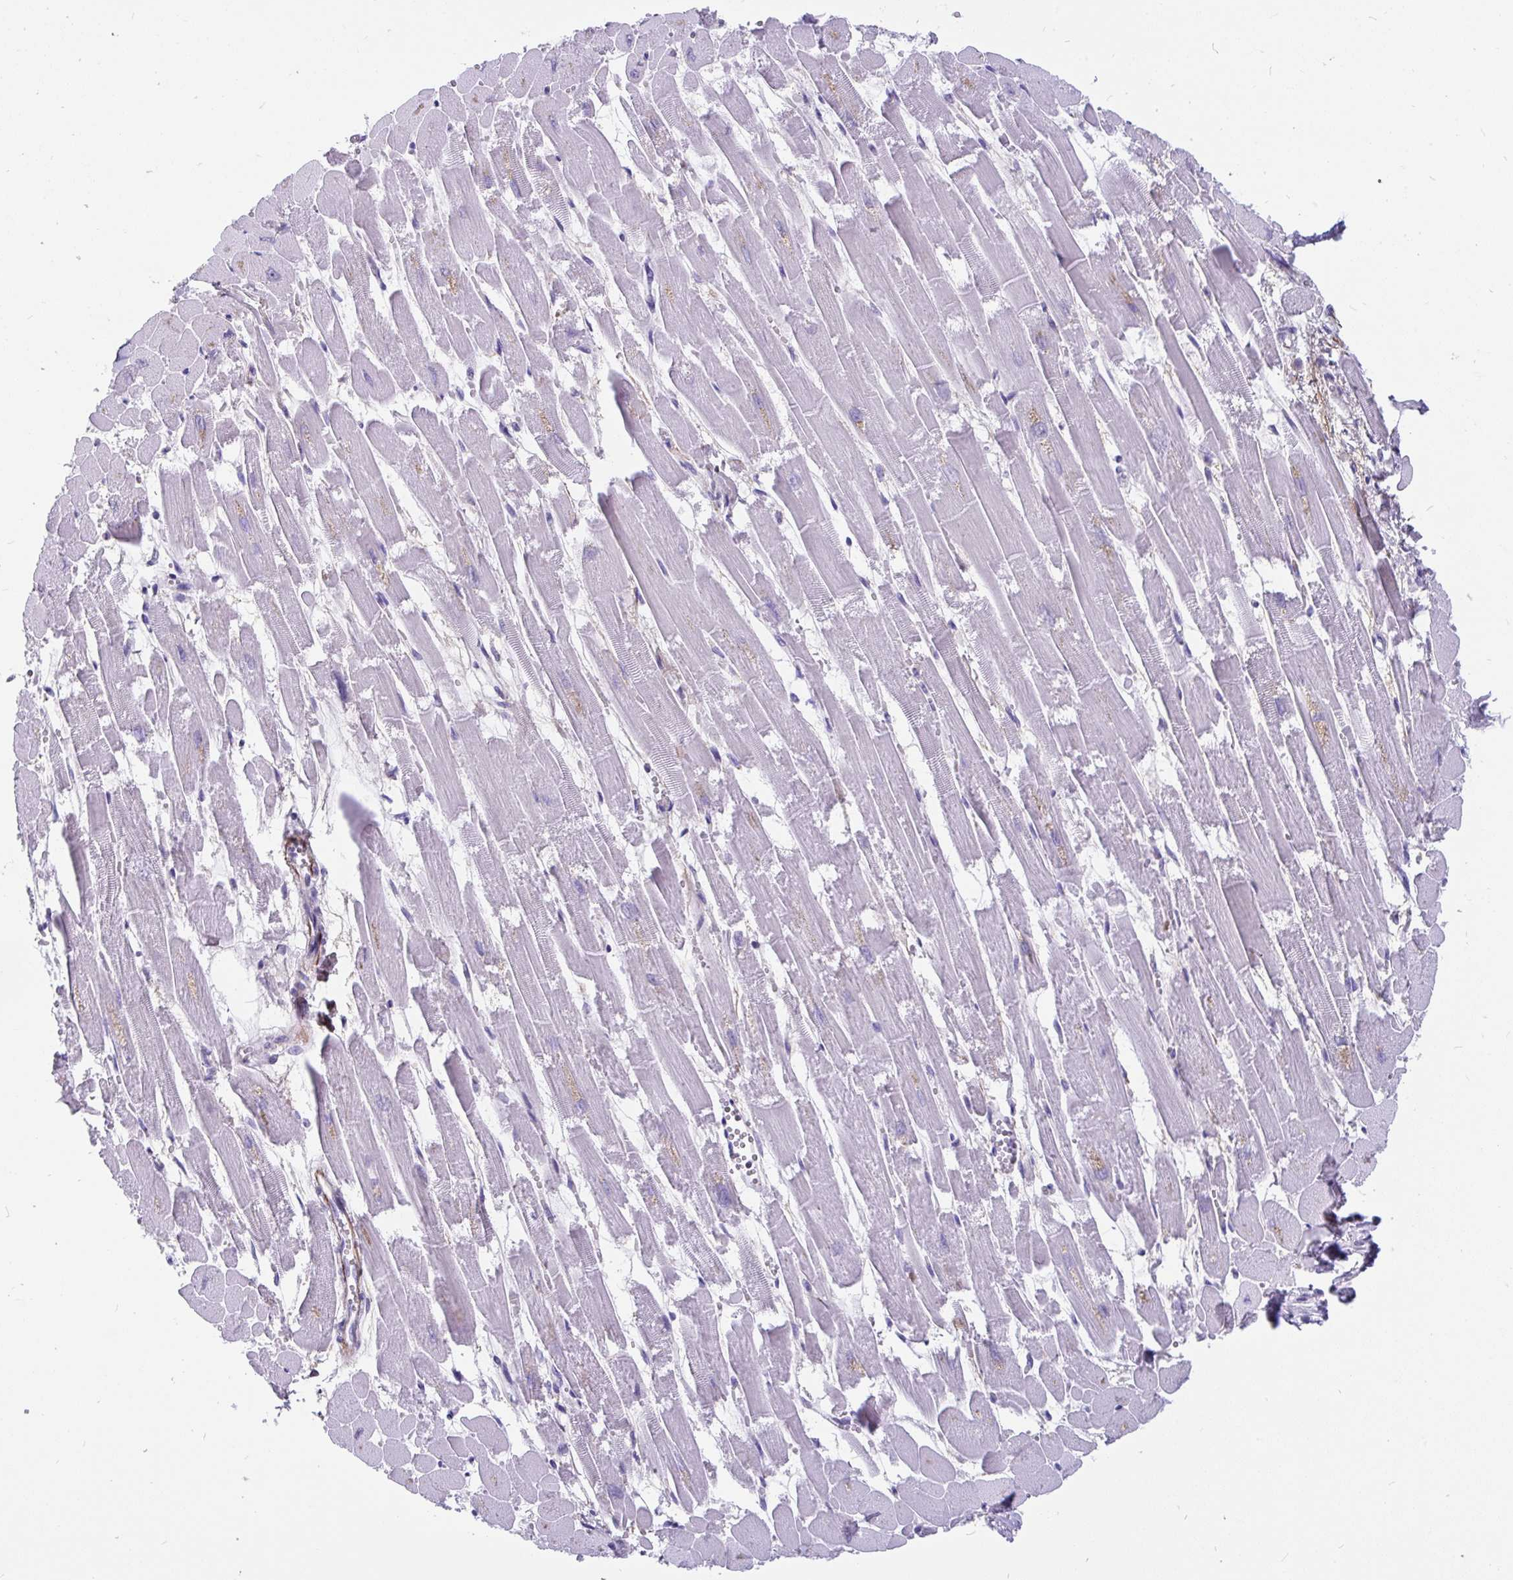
{"staining": {"intensity": "negative", "quantity": "none", "location": "none"}, "tissue": "heart muscle", "cell_type": "Cardiomyocytes", "image_type": "normal", "snomed": [{"axis": "morphology", "description": "Normal tissue, NOS"}, {"axis": "topography", "description": "Heart"}], "caption": "A high-resolution micrograph shows IHC staining of unremarkable heart muscle, which shows no significant staining in cardiomyocytes. (DAB IHC with hematoxylin counter stain).", "gene": "KIAA2013", "patient": {"sex": "female", "age": 52}}